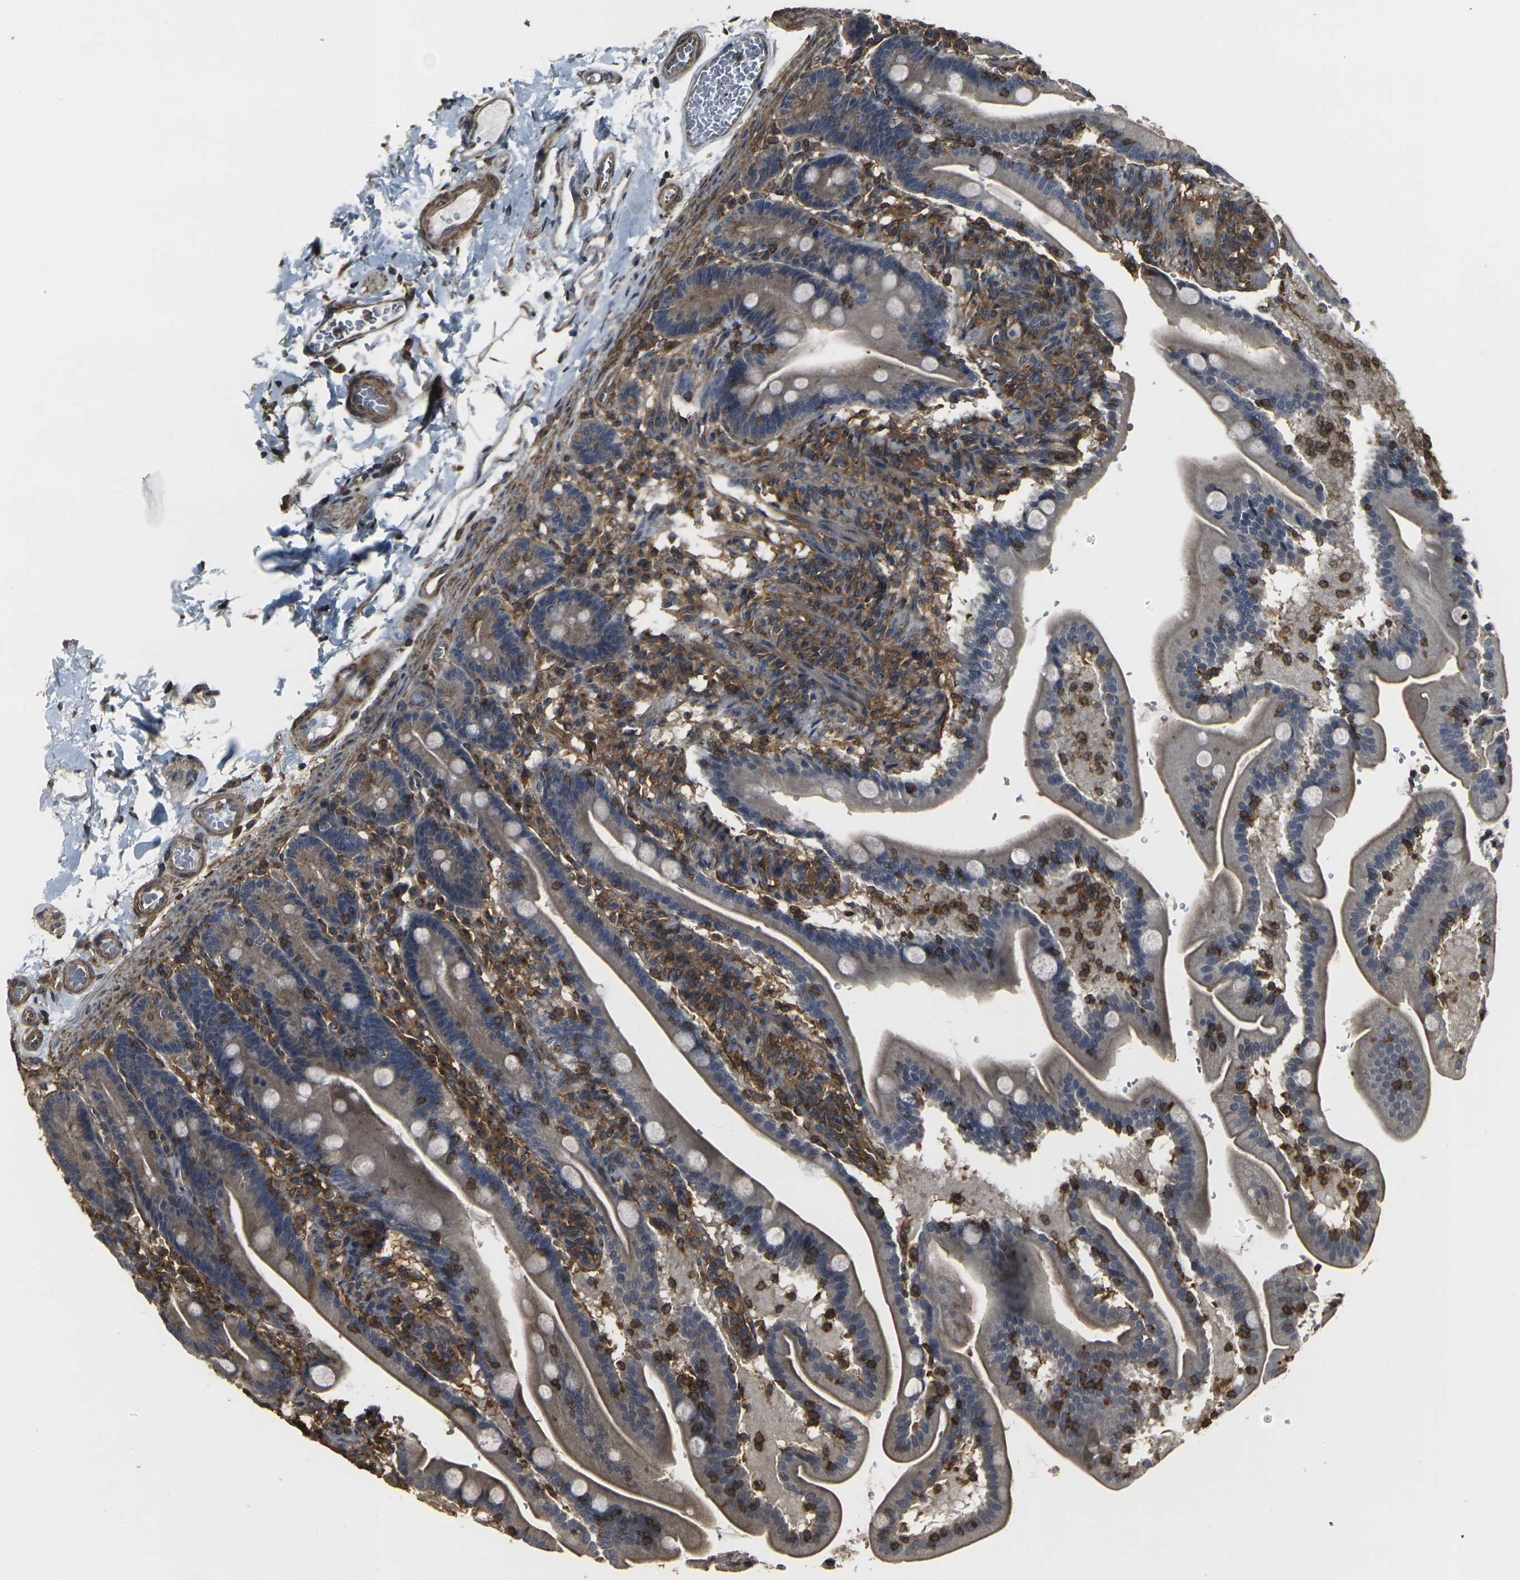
{"staining": {"intensity": "moderate", "quantity": "25%-75%", "location": "cytoplasmic/membranous"}, "tissue": "duodenum", "cell_type": "Glandular cells", "image_type": "normal", "snomed": [{"axis": "morphology", "description": "Normal tissue, NOS"}, {"axis": "topography", "description": "Duodenum"}], "caption": "This photomicrograph demonstrates IHC staining of normal duodenum, with medium moderate cytoplasmic/membranous expression in about 25%-75% of glandular cells.", "gene": "PRKACB", "patient": {"sex": "male", "age": 54}}